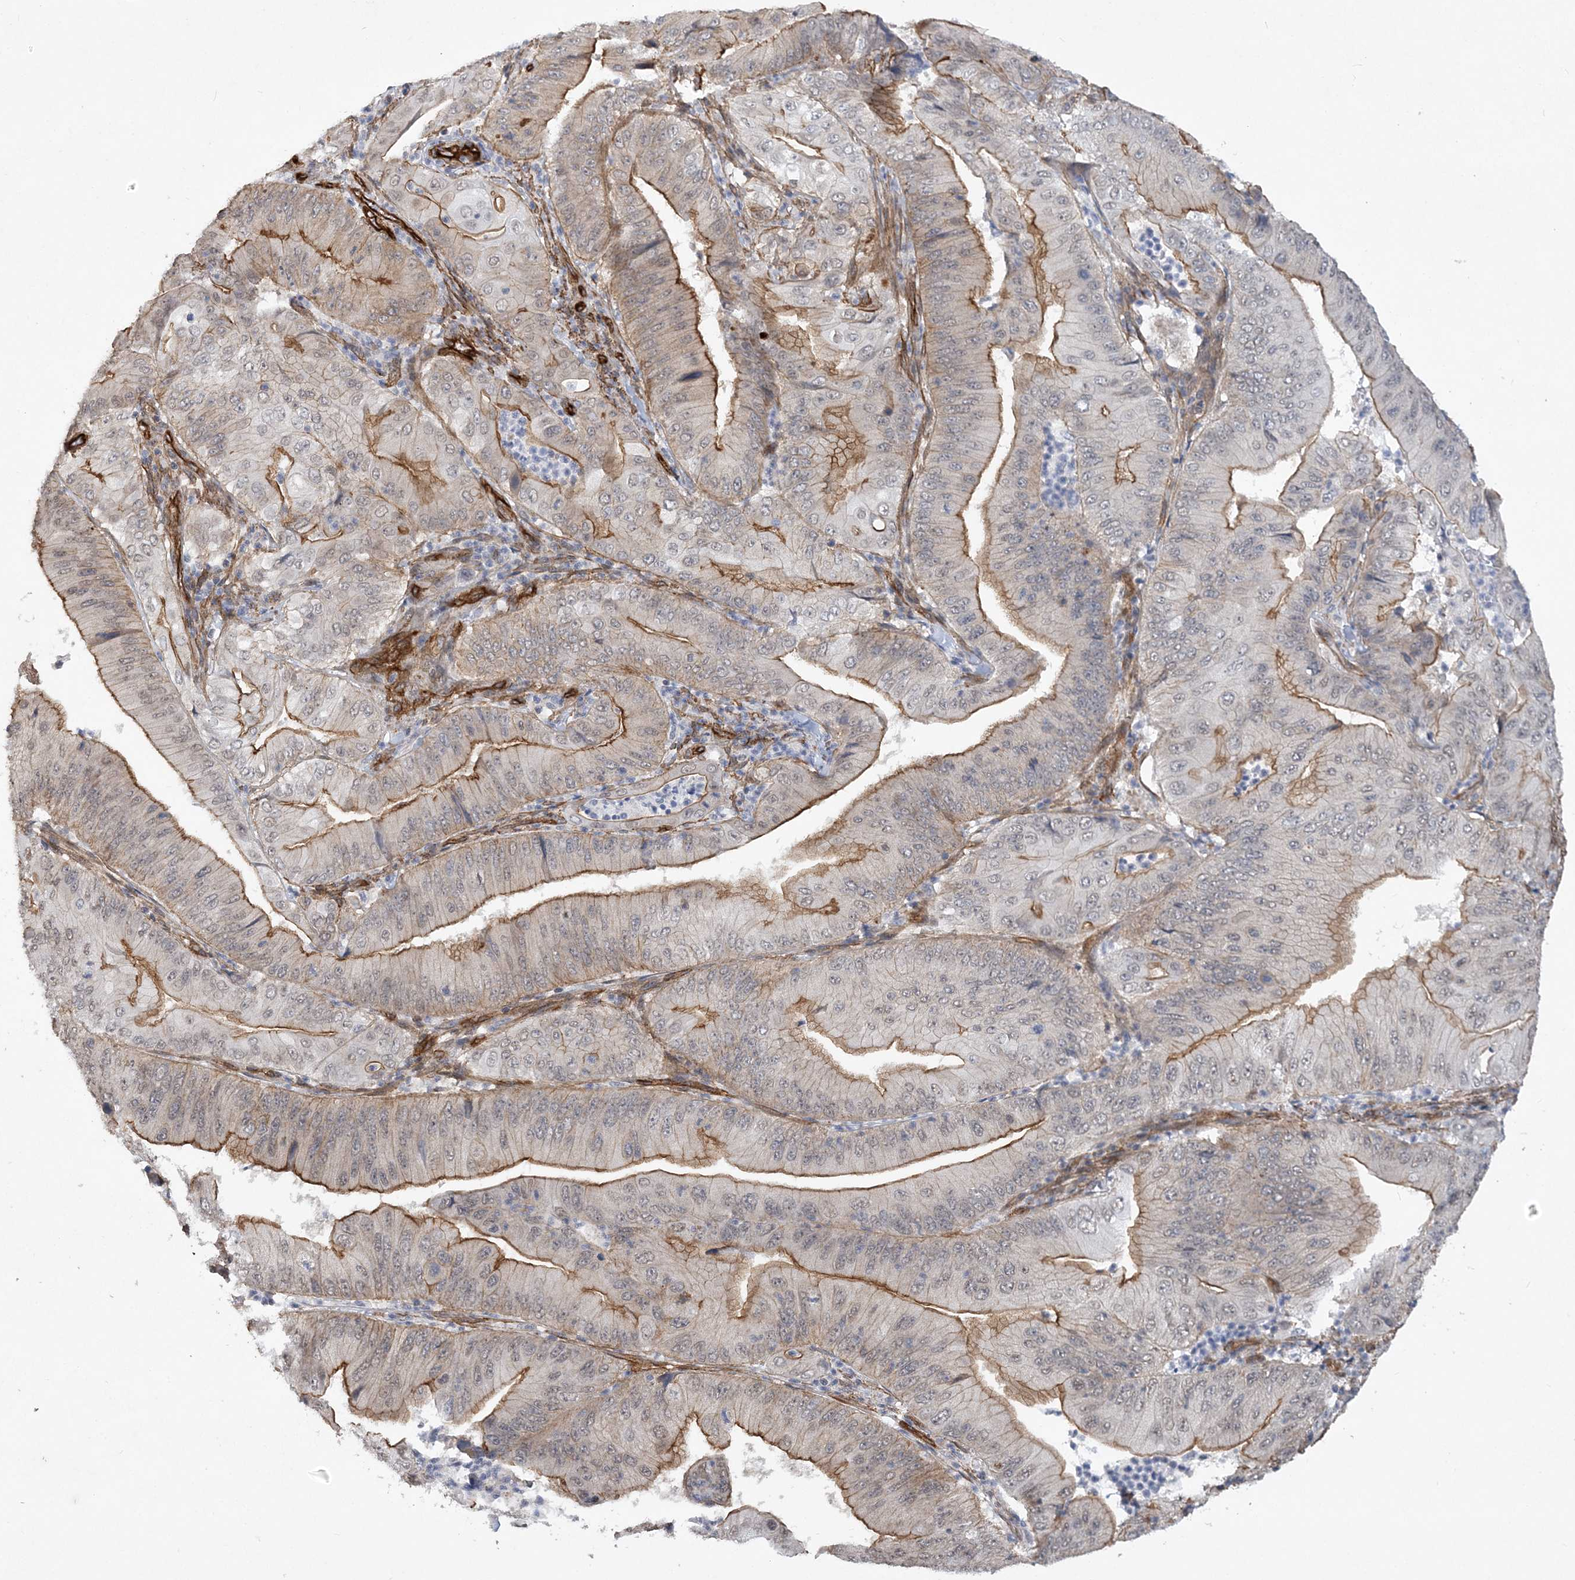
{"staining": {"intensity": "moderate", "quantity": ">75%", "location": "cytoplasmic/membranous"}, "tissue": "pancreatic cancer", "cell_type": "Tumor cells", "image_type": "cancer", "snomed": [{"axis": "morphology", "description": "Adenocarcinoma, NOS"}, {"axis": "topography", "description": "Pancreas"}], "caption": "IHC micrograph of neoplastic tissue: adenocarcinoma (pancreatic) stained using immunohistochemistry (IHC) demonstrates medium levels of moderate protein expression localized specifically in the cytoplasmic/membranous of tumor cells, appearing as a cytoplasmic/membranous brown color.", "gene": "RAI14", "patient": {"sex": "female", "age": 77}}